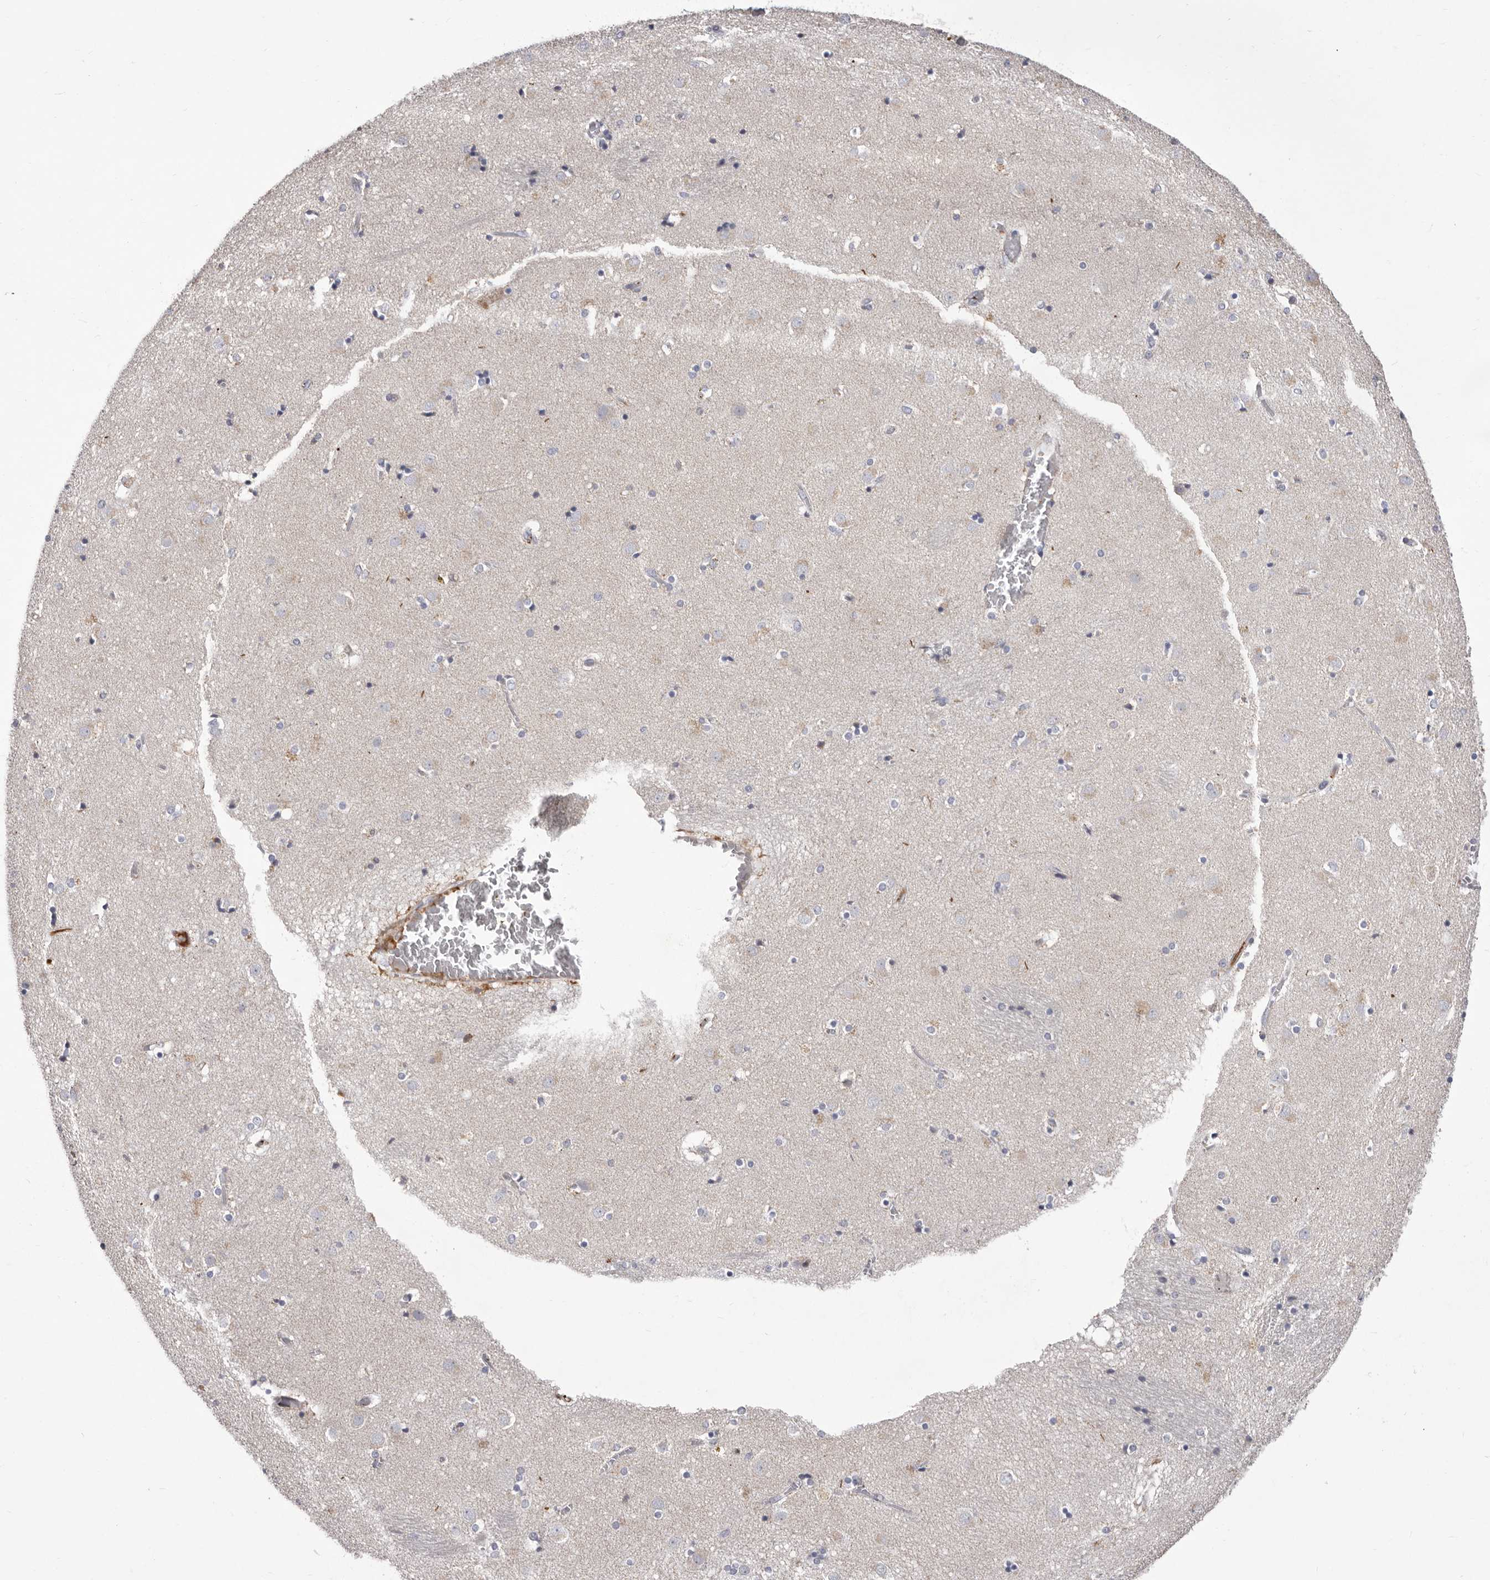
{"staining": {"intensity": "negative", "quantity": "none", "location": "none"}, "tissue": "caudate", "cell_type": "Glial cells", "image_type": "normal", "snomed": [{"axis": "morphology", "description": "Normal tissue, NOS"}, {"axis": "topography", "description": "Lateral ventricle wall"}], "caption": "This is a image of IHC staining of unremarkable caudate, which shows no staining in glial cells.", "gene": "NUBPL", "patient": {"sex": "male", "age": 70}}